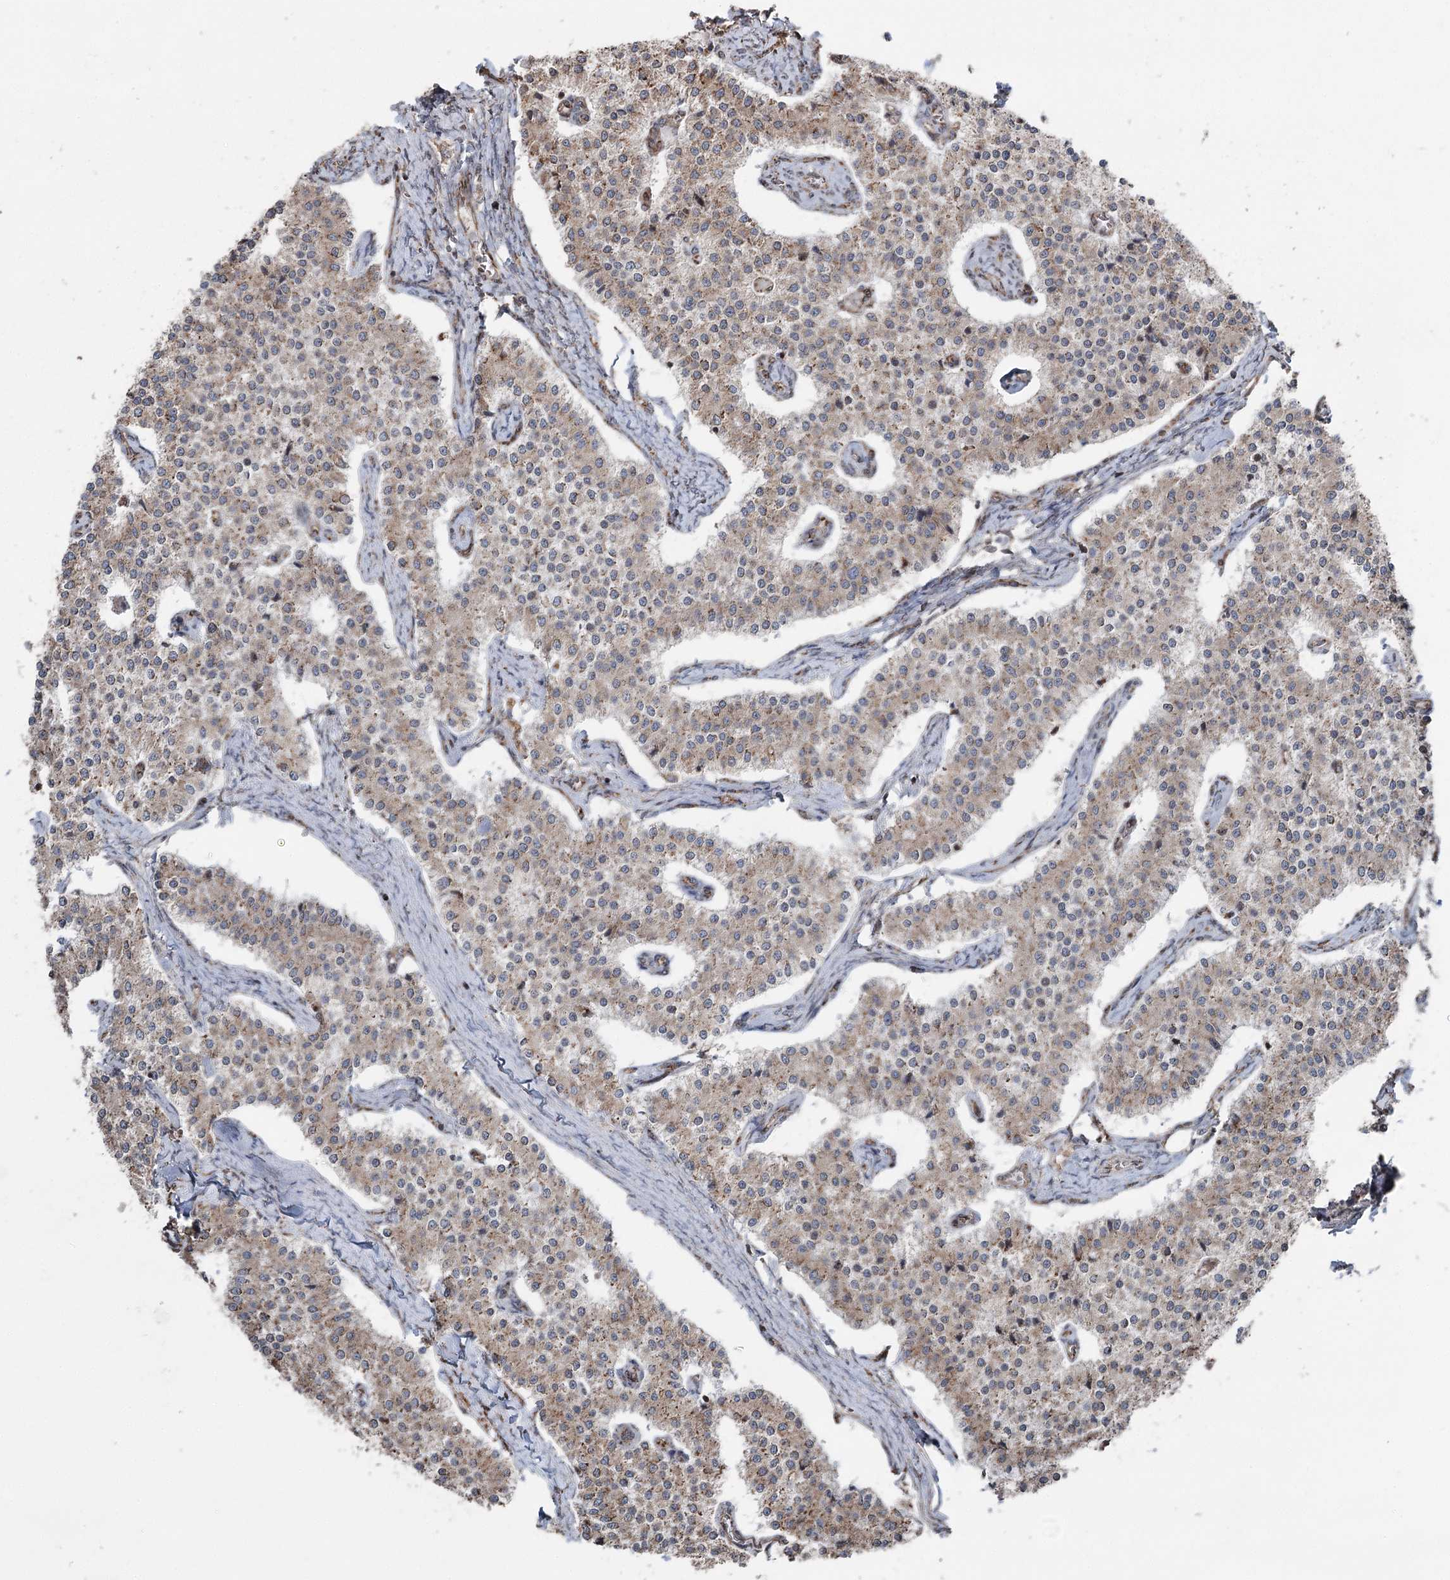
{"staining": {"intensity": "moderate", "quantity": ">75%", "location": "cytoplasmic/membranous"}, "tissue": "carcinoid", "cell_type": "Tumor cells", "image_type": "cancer", "snomed": [{"axis": "morphology", "description": "Carcinoid, malignant, NOS"}, {"axis": "topography", "description": "Colon"}], "caption": "About >75% of tumor cells in carcinoid demonstrate moderate cytoplasmic/membranous protein expression as visualized by brown immunohistochemical staining.", "gene": "STEEP1", "patient": {"sex": "female", "age": 52}}